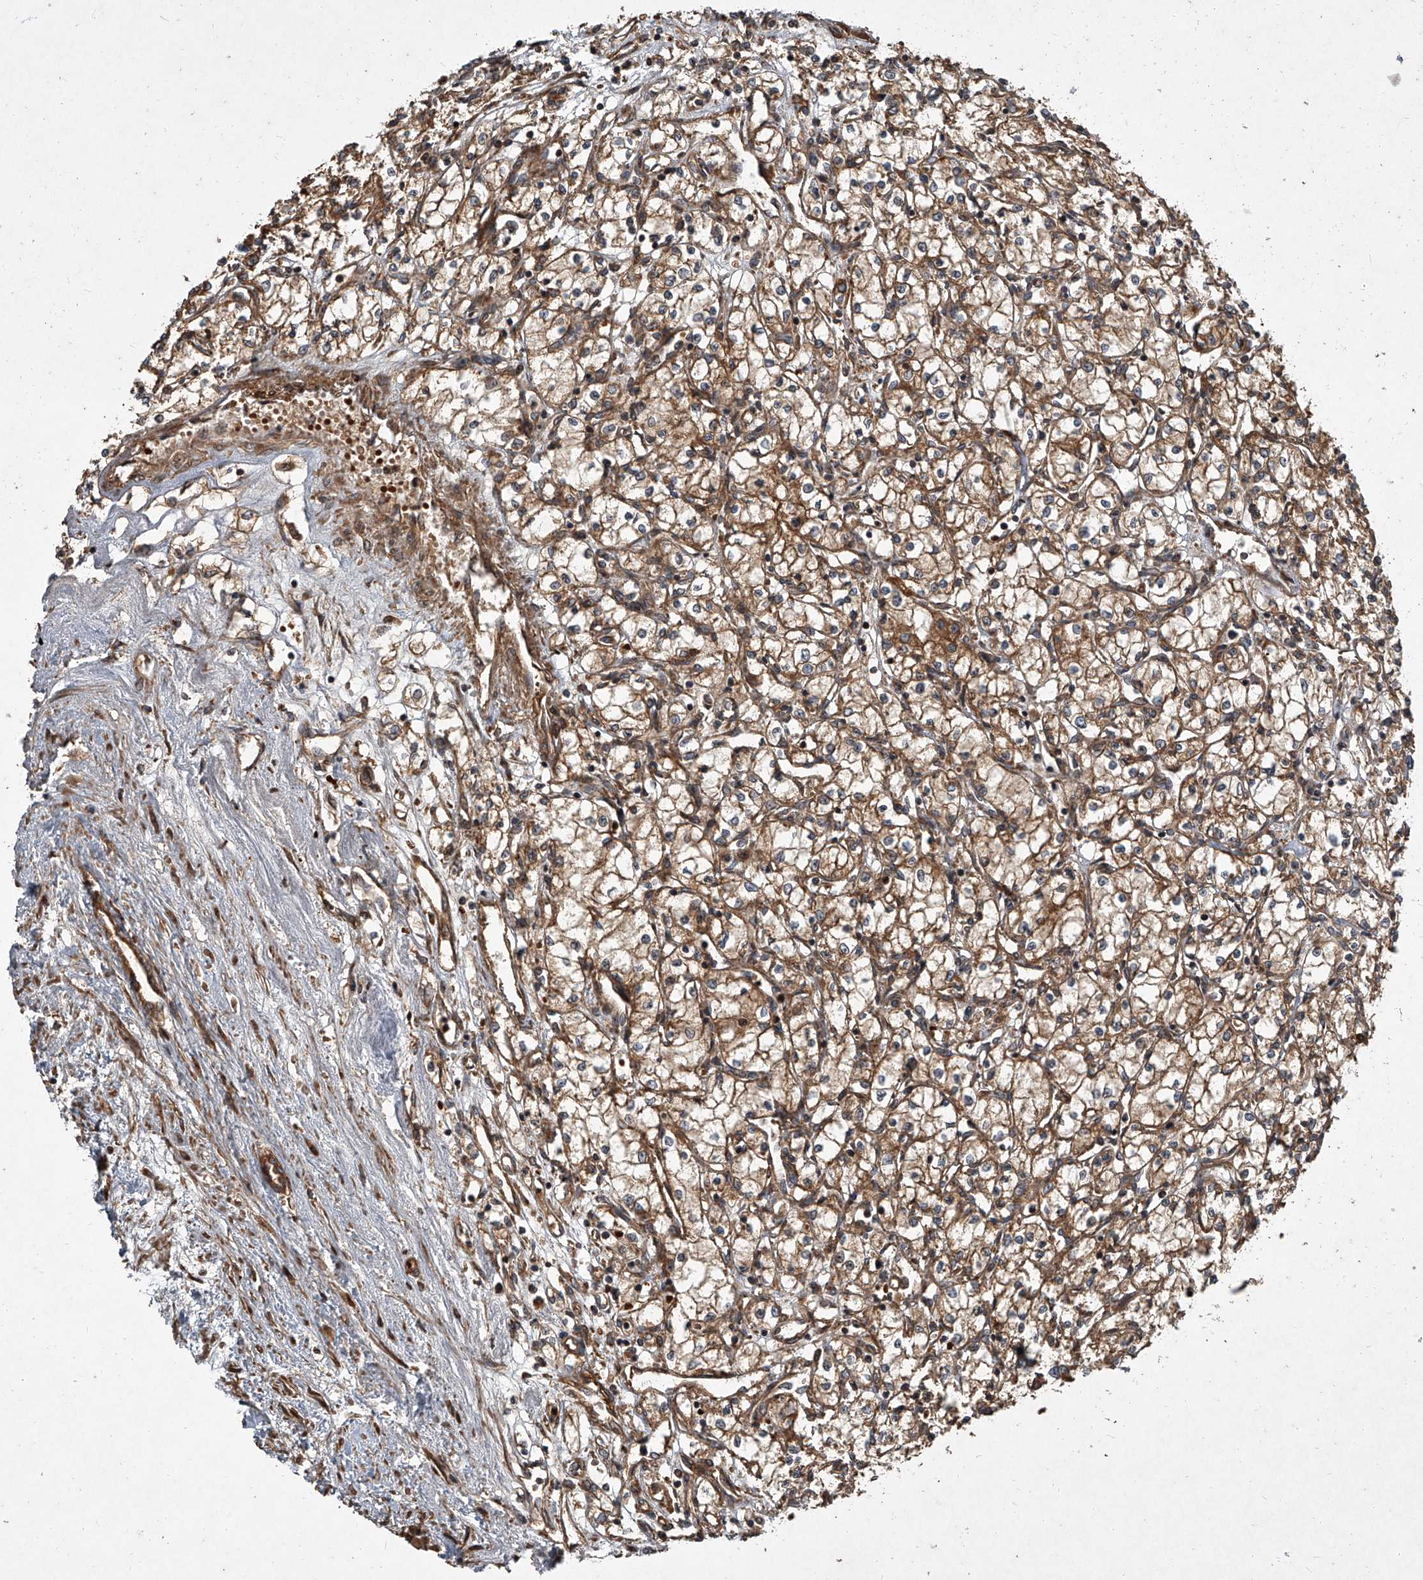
{"staining": {"intensity": "moderate", "quantity": ">75%", "location": "cytoplasmic/membranous"}, "tissue": "renal cancer", "cell_type": "Tumor cells", "image_type": "cancer", "snomed": [{"axis": "morphology", "description": "Adenocarcinoma, NOS"}, {"axis": "topography", "description": "Kidney"}], "caption": "Immunohistochemical staining of human renal cancer demonstrates medium levels of moderate cytoplasmic/membranous protein staining in approximately >75% of tumor cells.", "gene": "EVA1C", "patient": {"sex": "male", "age": 59}}